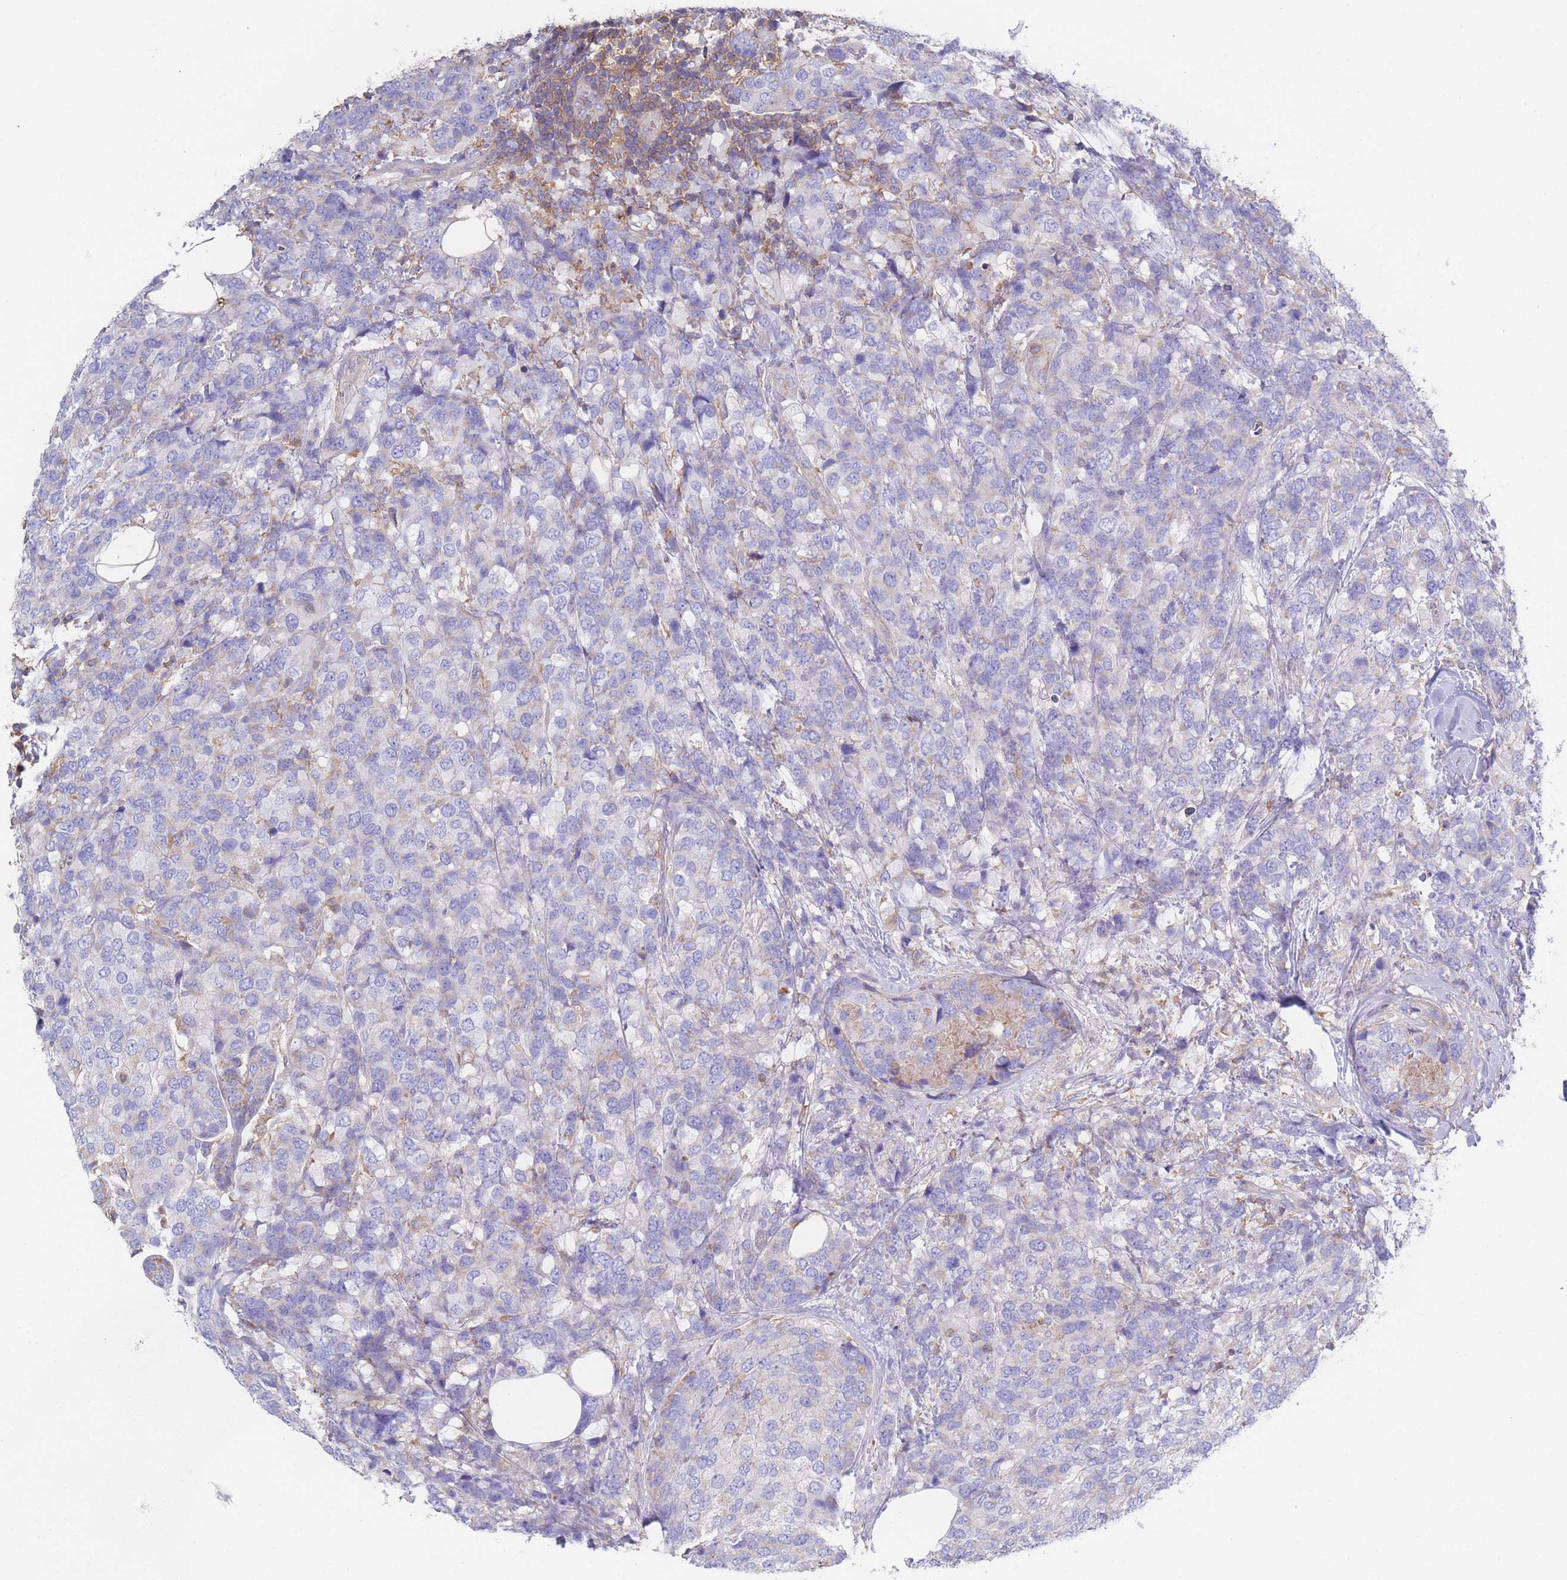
{"staining": {"intensity": "negative", "quantity": "none", "location": "none"}, "tissue": "breast cancer", "cell_type": "Tumor cells", "image_type": "cancer", "snomed": [{"axis": "morphology", "description": "Lobular carcinoma"}, {"axis": "topography", "description": "Breast"}], "caption": "Breast cancer (lobular carcinoma) was stained to show a protein in brown. There is no significant expression in tumor cells.", "gene": "ADH1A", "patient": {"sex": "female", "age": 59}}